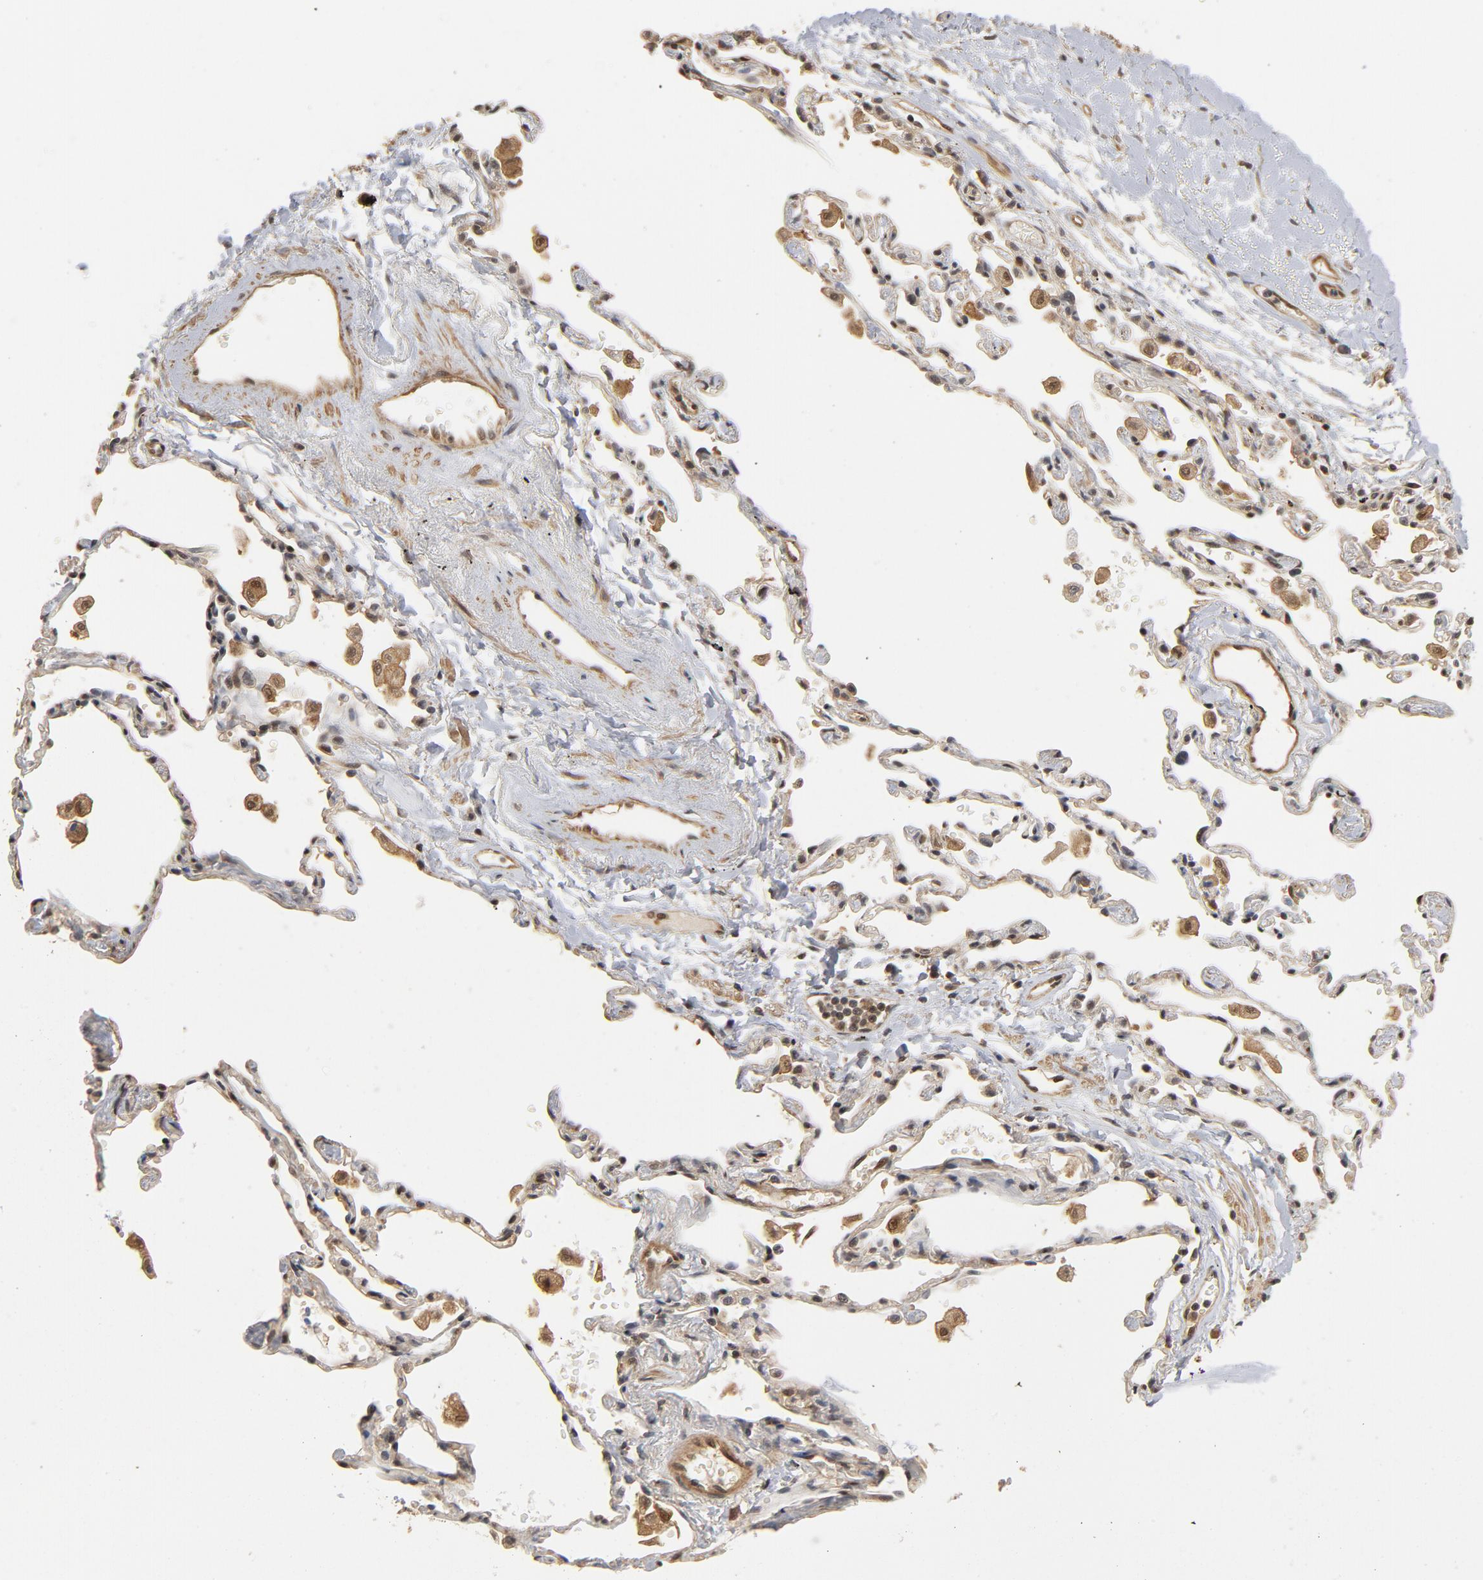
{"staining": {"intensity": "moderate", "quantity": ">75%", "location": "cytoplasmic/membranous,nuclear"}, "tissue": "adipose tissue", "cell_type": "Adipocytes", "image_type": "normal", "snomed": [{"axis": "morphology", "description": "Normal tissue, NOS"}, {"axis": "morphology", "description": "Adenocarcinoma, NOS"}, {"axis": "topography", "description": "Cartilage tissue"}, {"axis": "topography", "description": "Bronchus"}, {"axis": "topography", "description": "Lung"}], "caption": "IHC staining of normal adipose tissue, which reveals medium levels of moderate cytoplasmic/membranous,nuclear expression in about >75% of adipocytes indicating moderate cytoplasmic/membranous,nuclear protein staining. The staining was performed using DAB (brown) for protein detection and nuclei were counterstained in hematoxylin (blue).", "gene": "CDC37", "patient": {"sex": "female", "age": 67}}